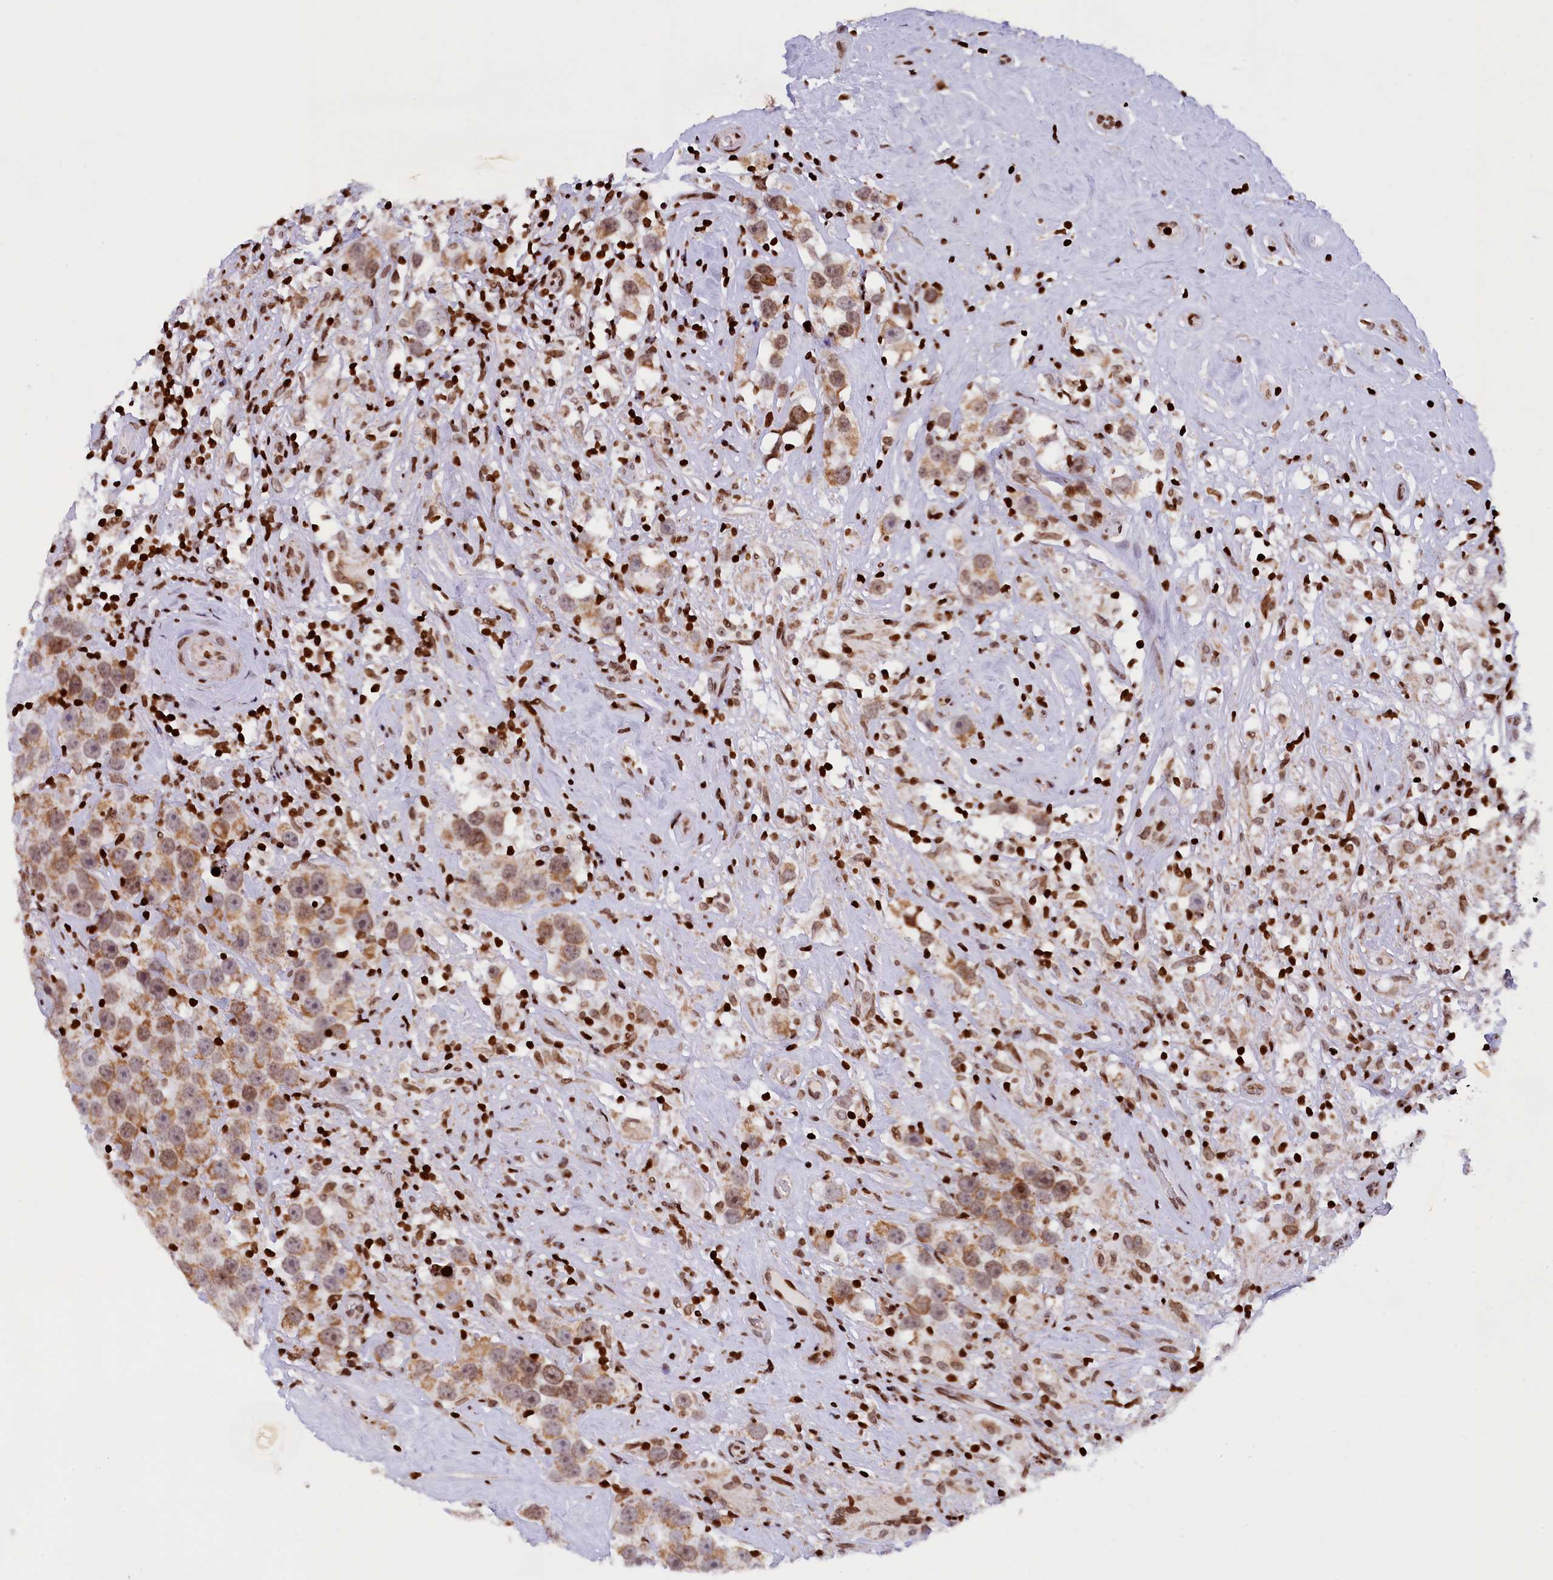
{"staining": {"intensity": "moderate", "quantity": ">75%", "location": "cytoplasmic/membranous"}, "tissue": "testis cancer", "cell_type": "Tumor cells", "image_type": "cancer", "snomed": [{"axis": "morphology", "description": "Seminoma, NOS"}, {"axis": "topography", "description": "Testis"}], "caption": "IHC (DAB (3,3'-diaminobenzidine)) staining of human testis cancer (seminoma) reveals moderate cytoplasmic/membranous protein expression in about >75% of tumor cells. Using DAB (3,3'-diaminobenzidine) (brown) and hematoxylin (blue) stains, captured at high magnification using brightfield microscopy.", "gene": "TIMM29", "patient": {"sex": "male", "age": 49}}